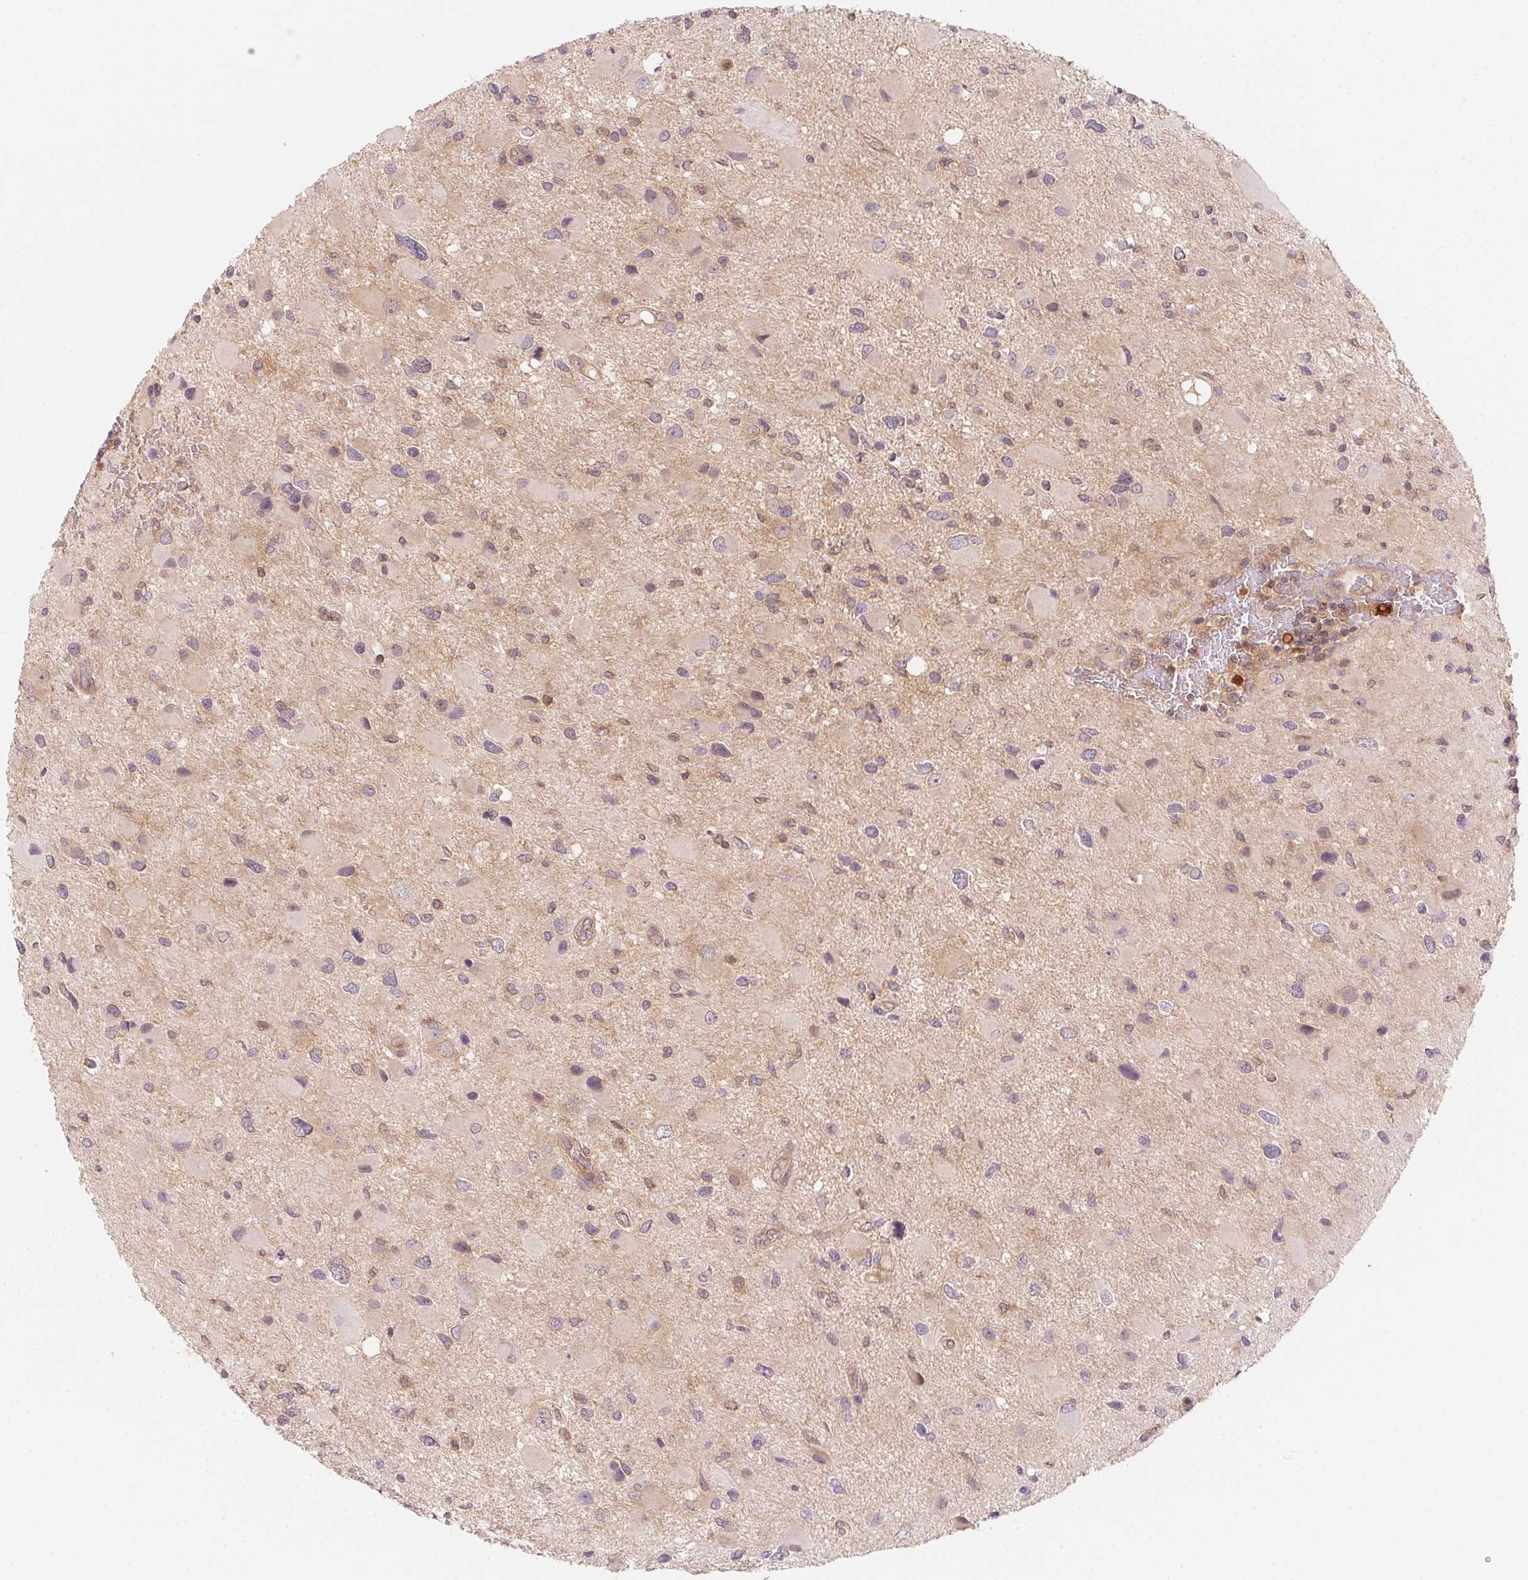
{"staining": {"intensity": "weak", "quantity": "<25%", "location": "cytoplasmic/membranous"}, "tissue": "glioma", "cell_type": "Tumor cells", "image_type": "cancer", "snomed": [{"axis": "morphology", "description": "Glioma, malignant, Low grade"}, {"axis": "topography", "description": "Brain"}], "caption": "Tumor cells show no significant staining in low-grade glioma (malignant). The staining is performed using DAB brown chromogen with nuclei counter-stained in using hematoxylin.", "gene": "PRKAA1", "patient": {"sex": "female", "age": 32}}